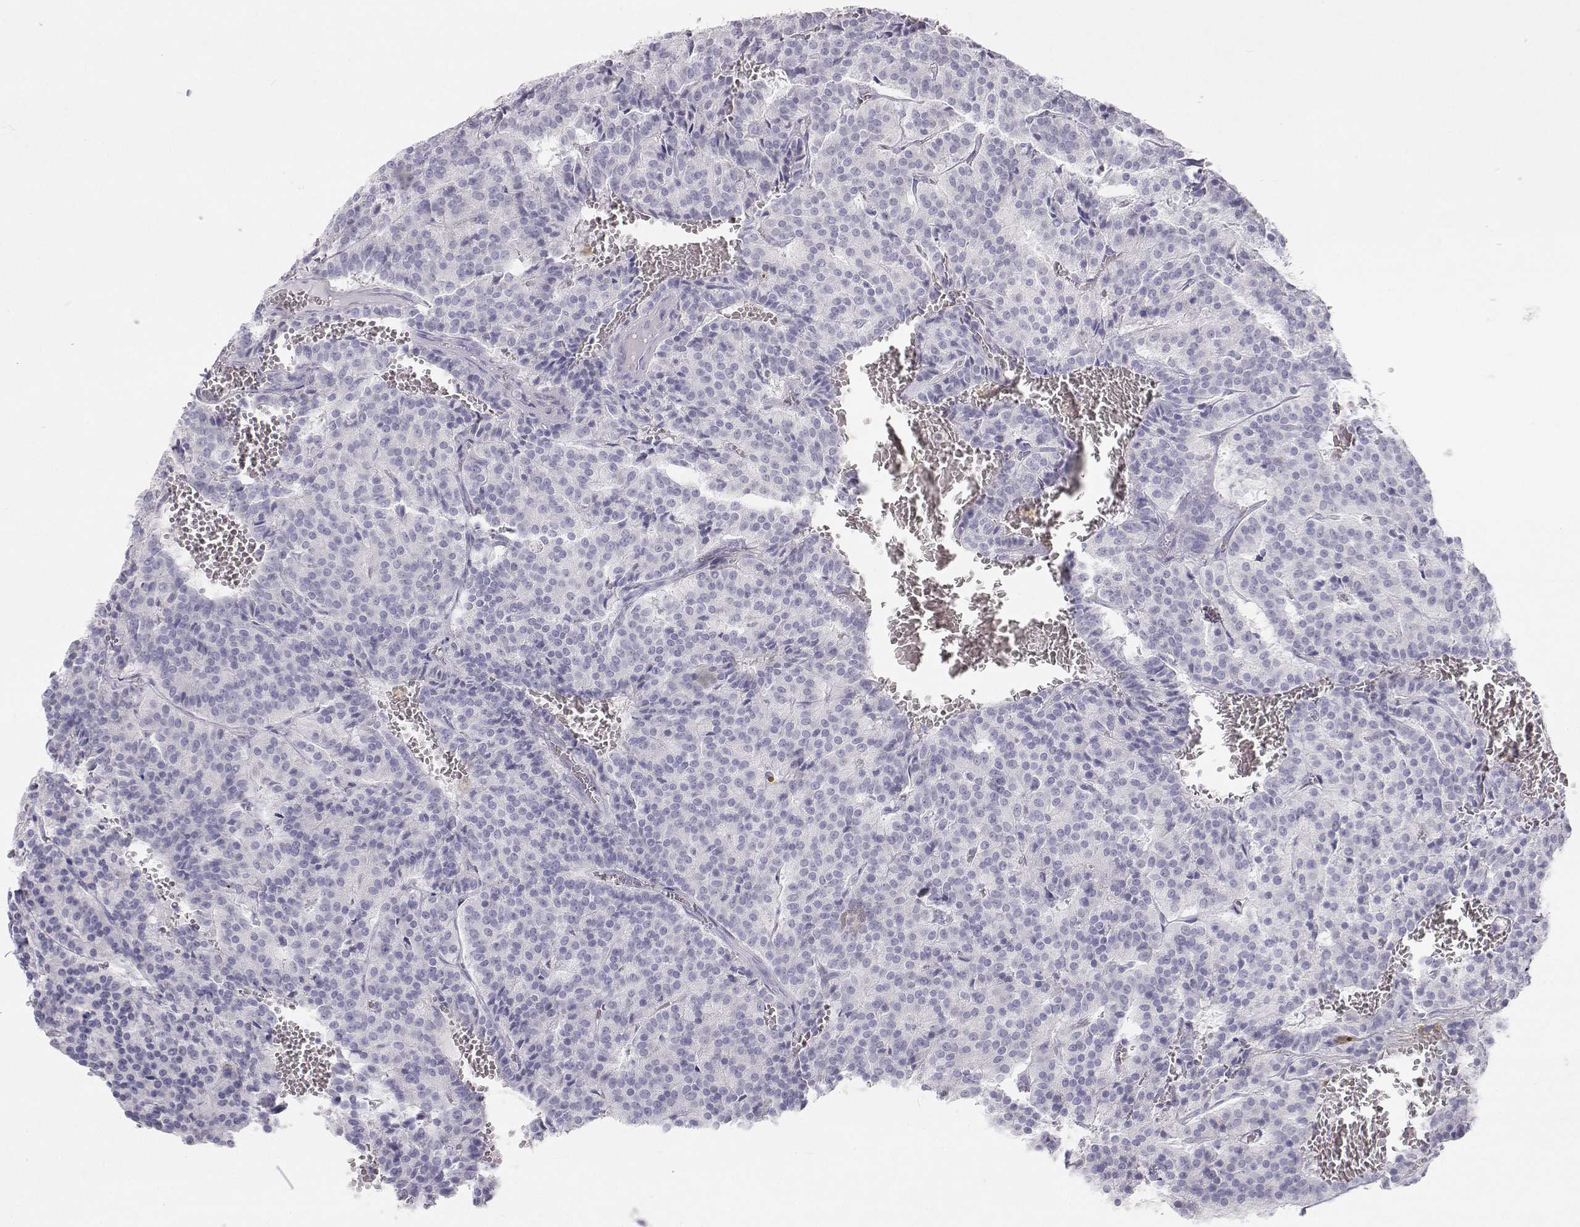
{"staining": {"intensity": "negative", "quantity": "none", "location": "none"}, "tissue": "carcinoid", "cell_type": "Tumor cells", "image_type": "cancer", "snomed": [{"axis": "morphology", "description": "Carcinoid, malignant, NOS"}, {"axis": "topography", "description": "Lung"}], "caption": "Human malignant carcinoid stained for a protein using immunohistochemistry reveals no staining in tumor cells.", "gene": "TTN", "patient": {"sex": "male", "age": 70}}